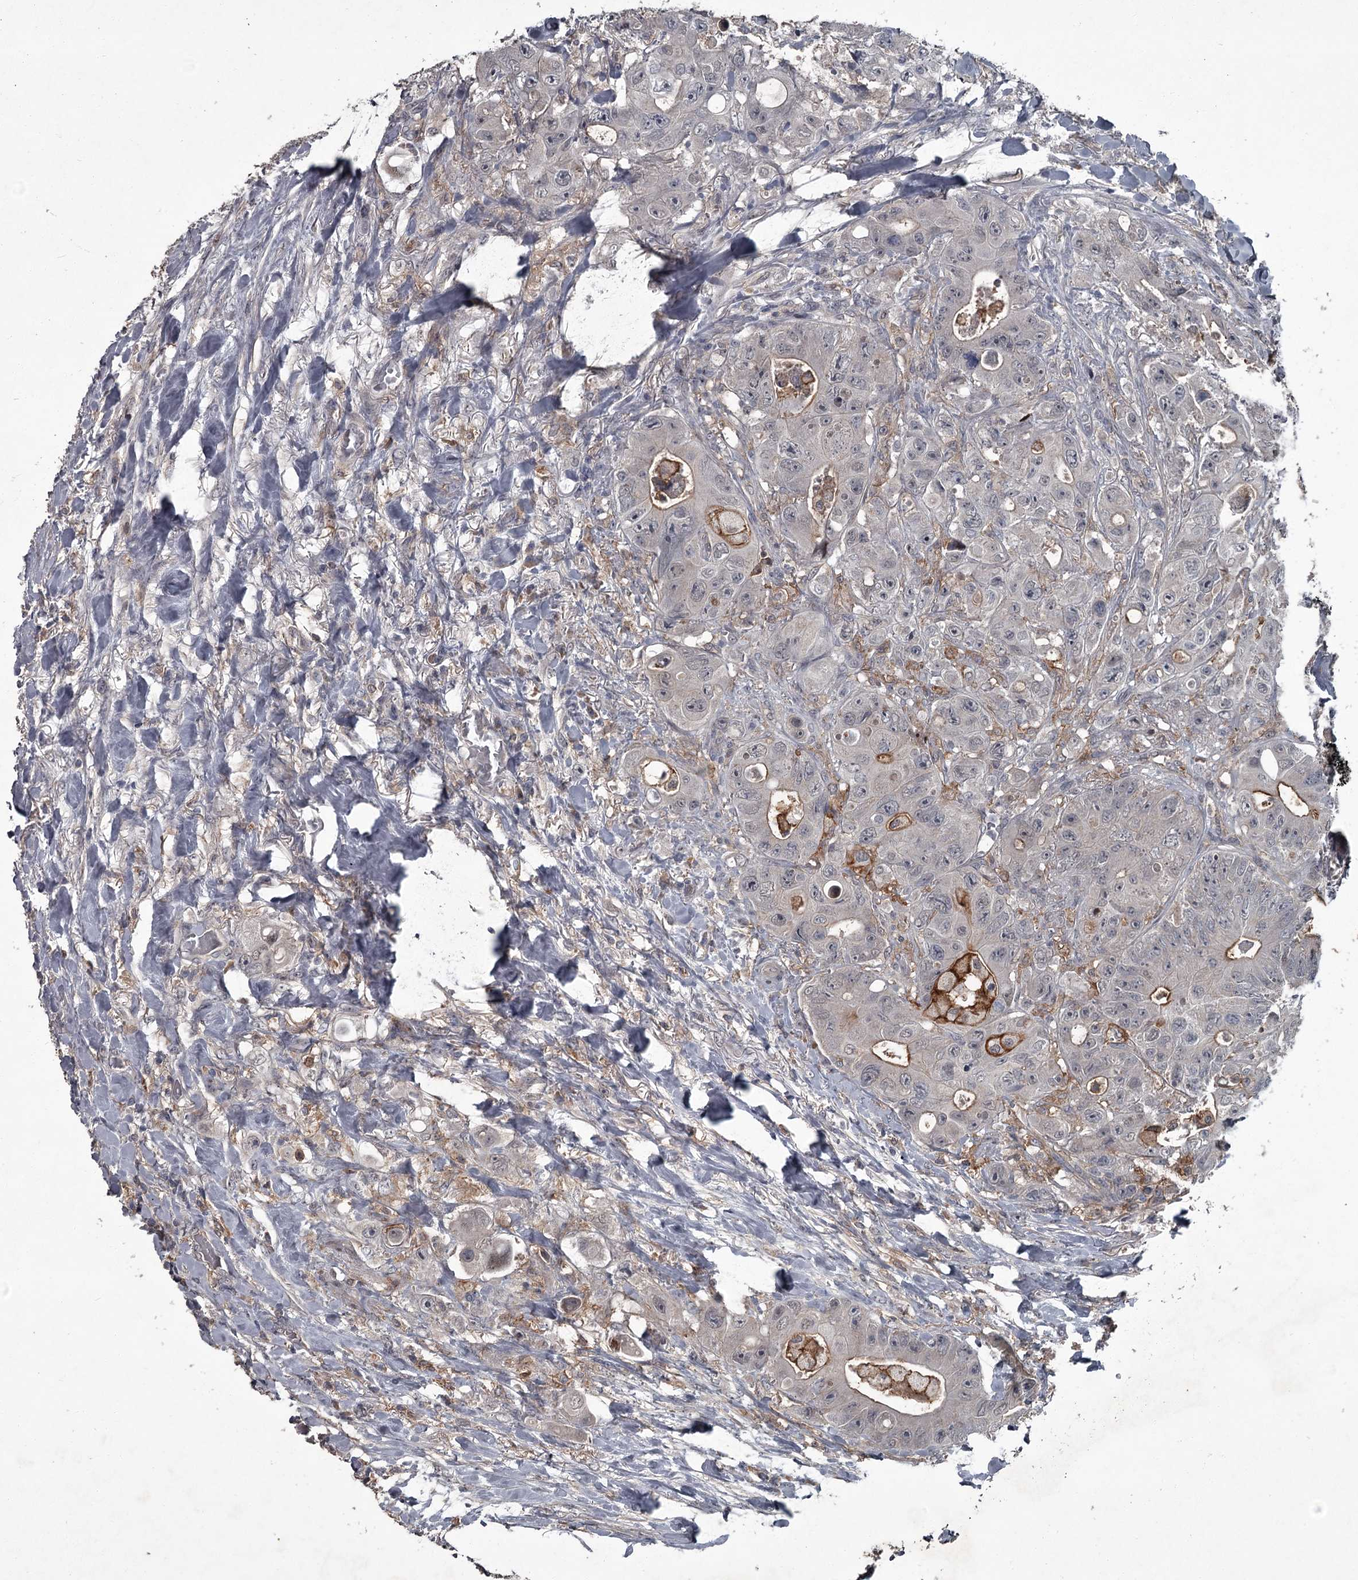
{"staining": {"intensity": "moderate", "quantity": "<25%", "location": "cytoplasmic/membranous"}, "tissue": "colorectal cancer", "cell_type": "Tumor cells", "image_type": "cancer", "snomed": [{"axis": "morphology", "description": "Adenocarcinoma, NOS"}, {"axis": "topography", "description": "Colon"}], "caption": "Brown immunohistochemical staining in human colorectal cancer (adenocarcinoma) shows moderate cytoplasmic/membranous staining in about <25% of tumor cells.", "gene": "FLVCR2", "patient": {"sex": "female", "age": 46}}